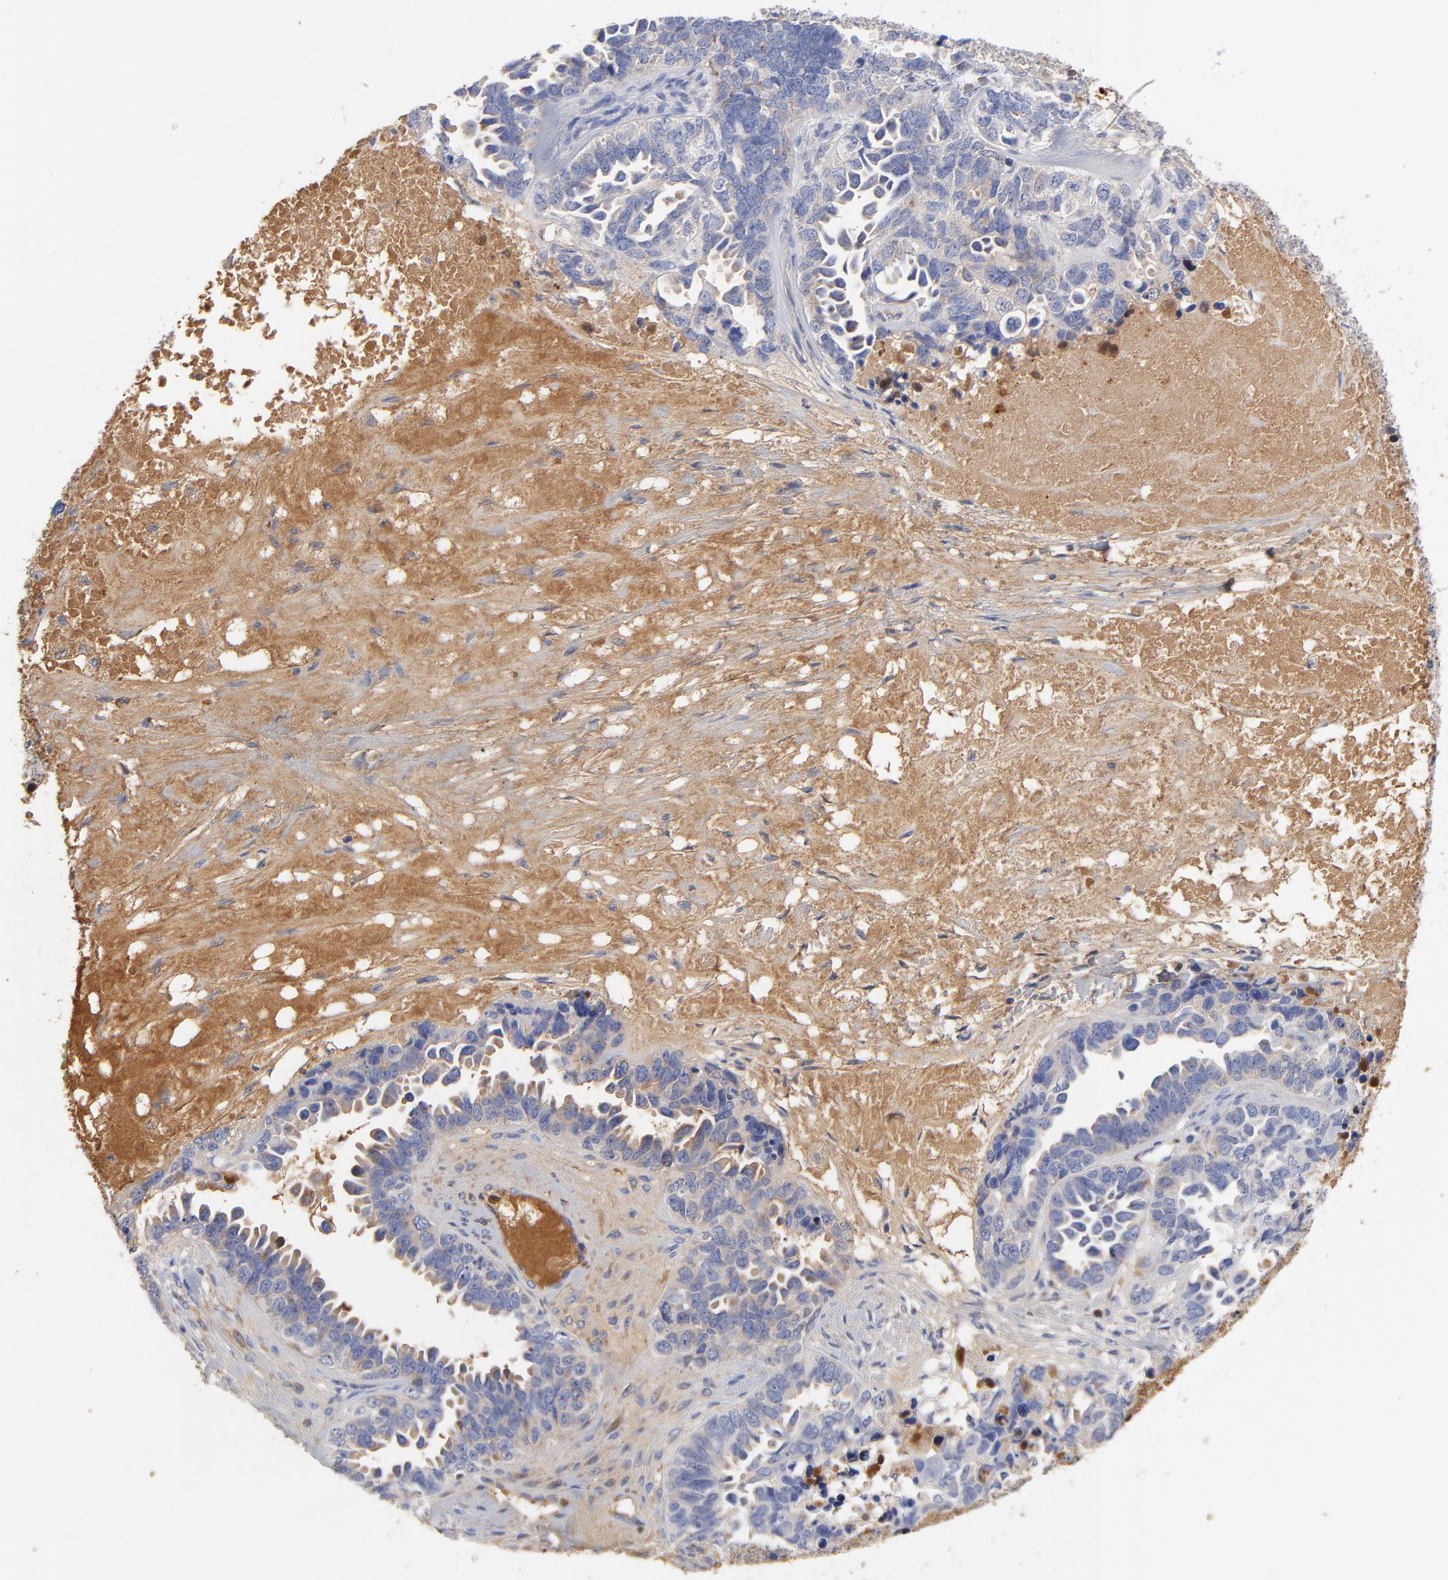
{"staining": {"intensity": "weak", "quantity": "25%-75%", "location": "cytoplasmic/membranous"}, "tissue": "ovarian cancer", "cell_type": "Tumor cells", "image_type": "cancer", "snomed": [{"axis": "morphology", "description": "Cystadenocarcinoma, serous, NOS"}, {"axis": "topography", "description": "Ovary"}], "caption": "Weak cytoplasmic/membranous staining is identified in approximately 25%-75% of tumor cells in ovarian cancer (serous cystadenocarcinoma).", "gene": "IGLV3-10", "patient": {"sex": "female", "age": 82}}